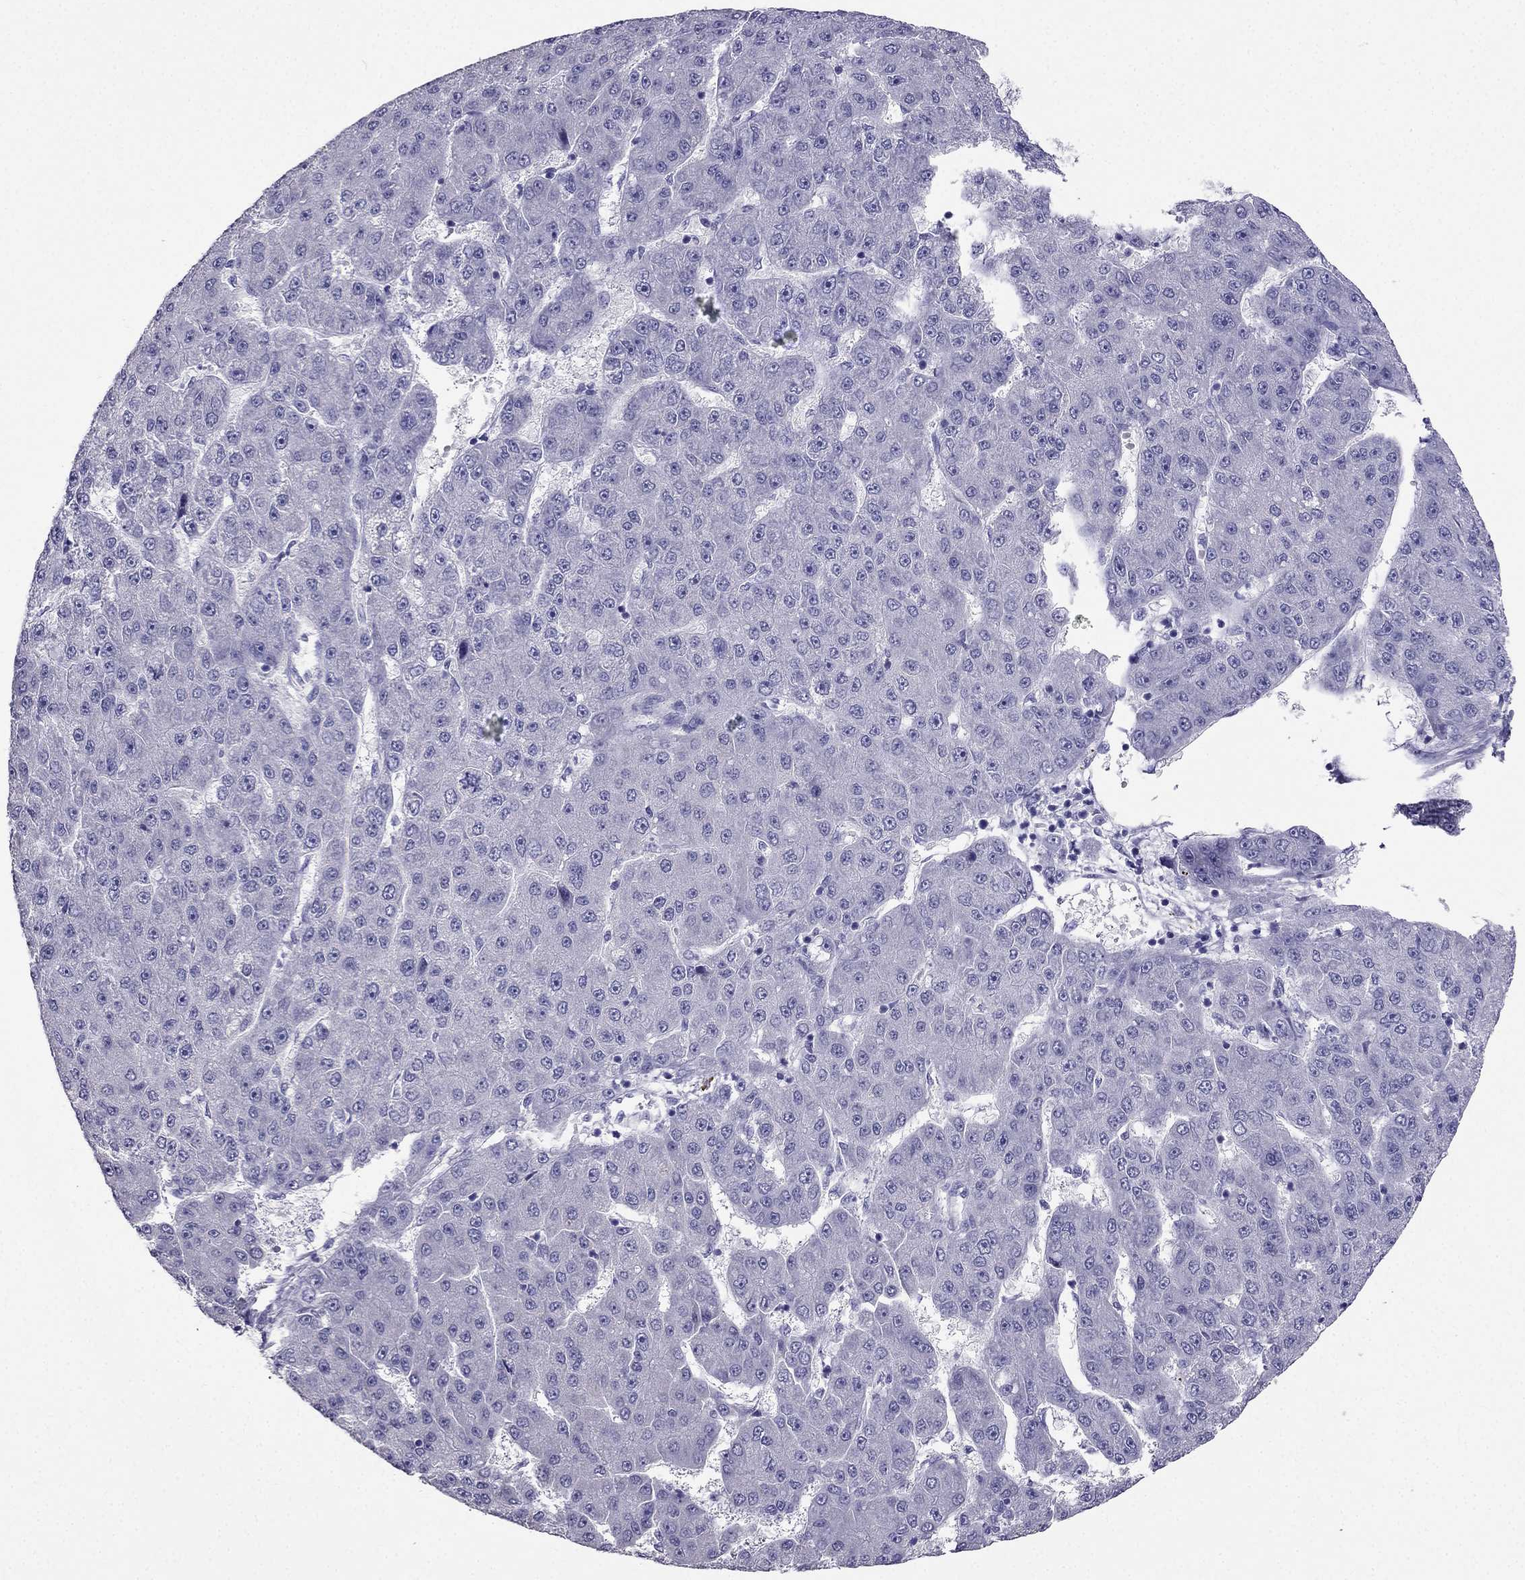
{"staining": {"intensity": "negative", "quantity": "none", "location": "none"}, "tissue": "liver cancer", "cell_type": "Tumor cells", "image_type": "cancer", "snomed": [{"axis": "morphology", "description": "Carcinoma, Hepatocellular, NOS"}, {"axis": "topography", "description": "Liver"}], "caption": "The histopathology image exhibits no staining of tumor cells in liver hepatocellular carcinoma.", "gene": "ARID3A", "patient": {"sex": "male", "age": 67}}